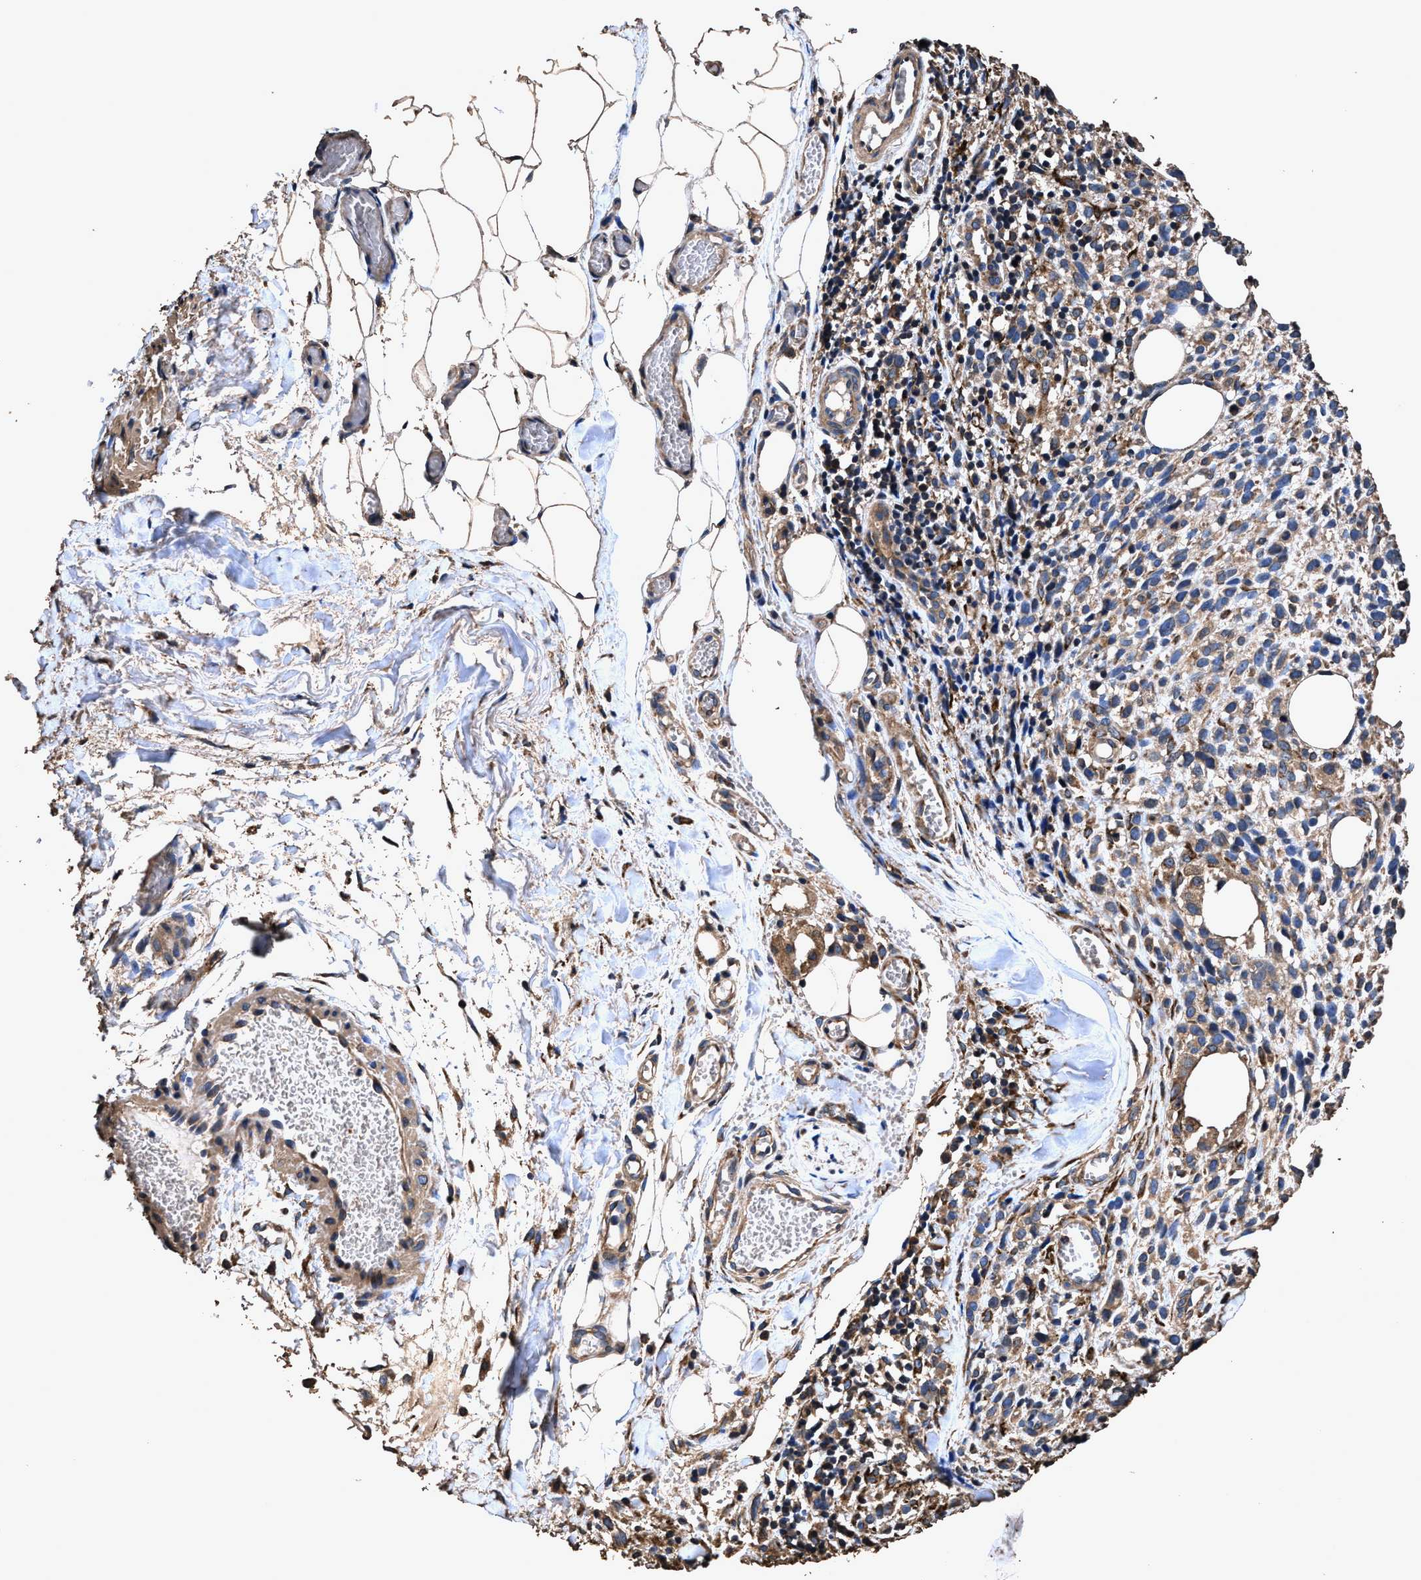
{"staining": {"intensity": "moderate", "quantity": "25%-75%", "location": "cytoplasmic/membranous"}, "tissue": "melanoma", "cell_type": "Tumor cells", "image_type": "cancer", "snomed": [{"axis": "morphology", "description": "Malignant melanoma, NOS"}, {"axis": "topography", "description": "Skin"}], "caption": "Melanoma stained with a protein marker reveals moderate staining in tumor cells.", "gene": "ZMYND19", "patient": {"sex": "female", "age": 55}}